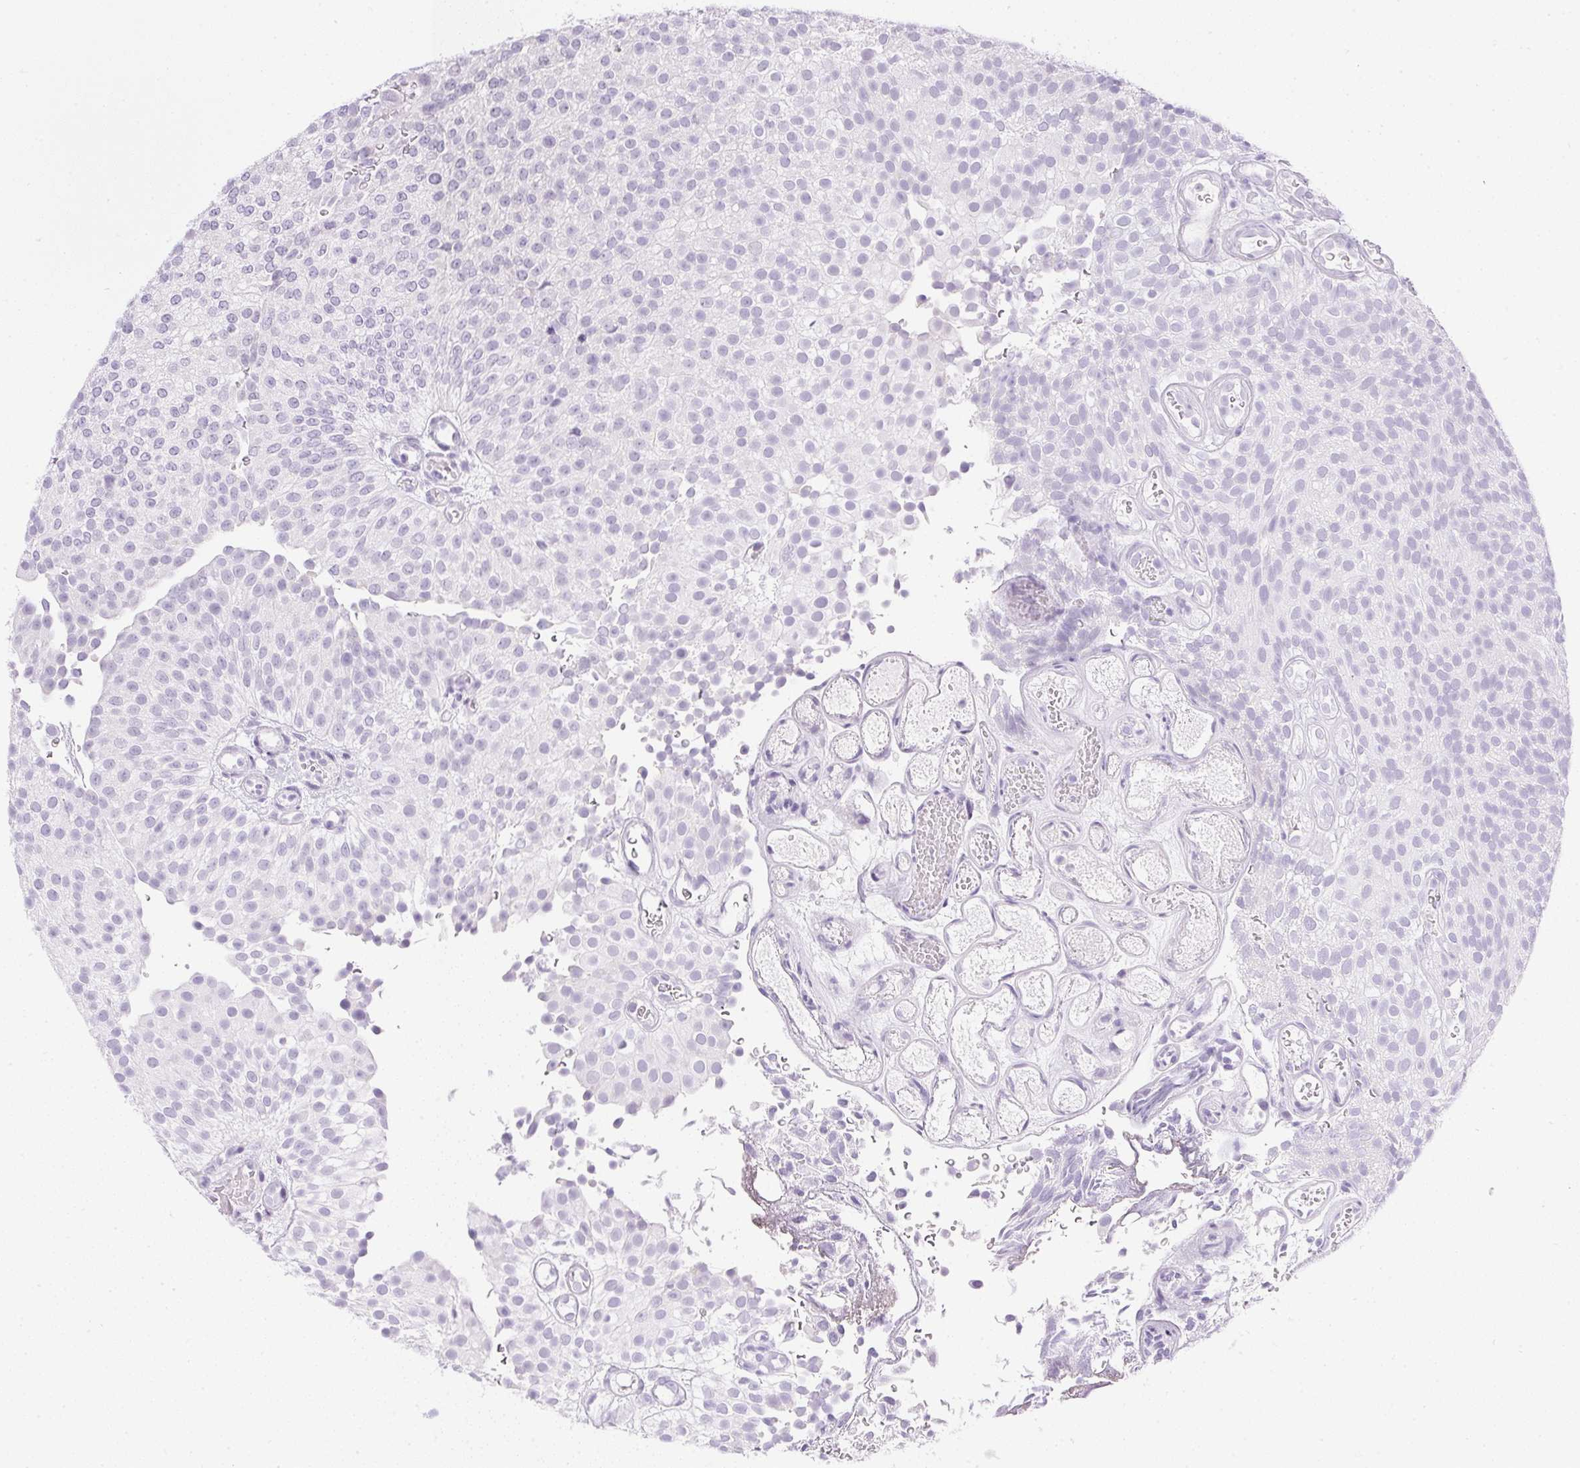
{"staining": {"intensity": "negative", "quantity": "none", "location": "none"}, "tissue": "urothelial cancer", "cell_type": "Tumor cells", "image_type": "cancer", "snomed": [{"axis": "morphology", "description": "Urothelial carcinoma, Low grade"}, {"axis": "topography", "description": "Urinary bladder"}], "caption": "Human urothelial cancer stained for a protein using IHC reveals no positivity in tumor cells.", "gene": "CPB1", "patient": {"sex": "male", "age": 78}}